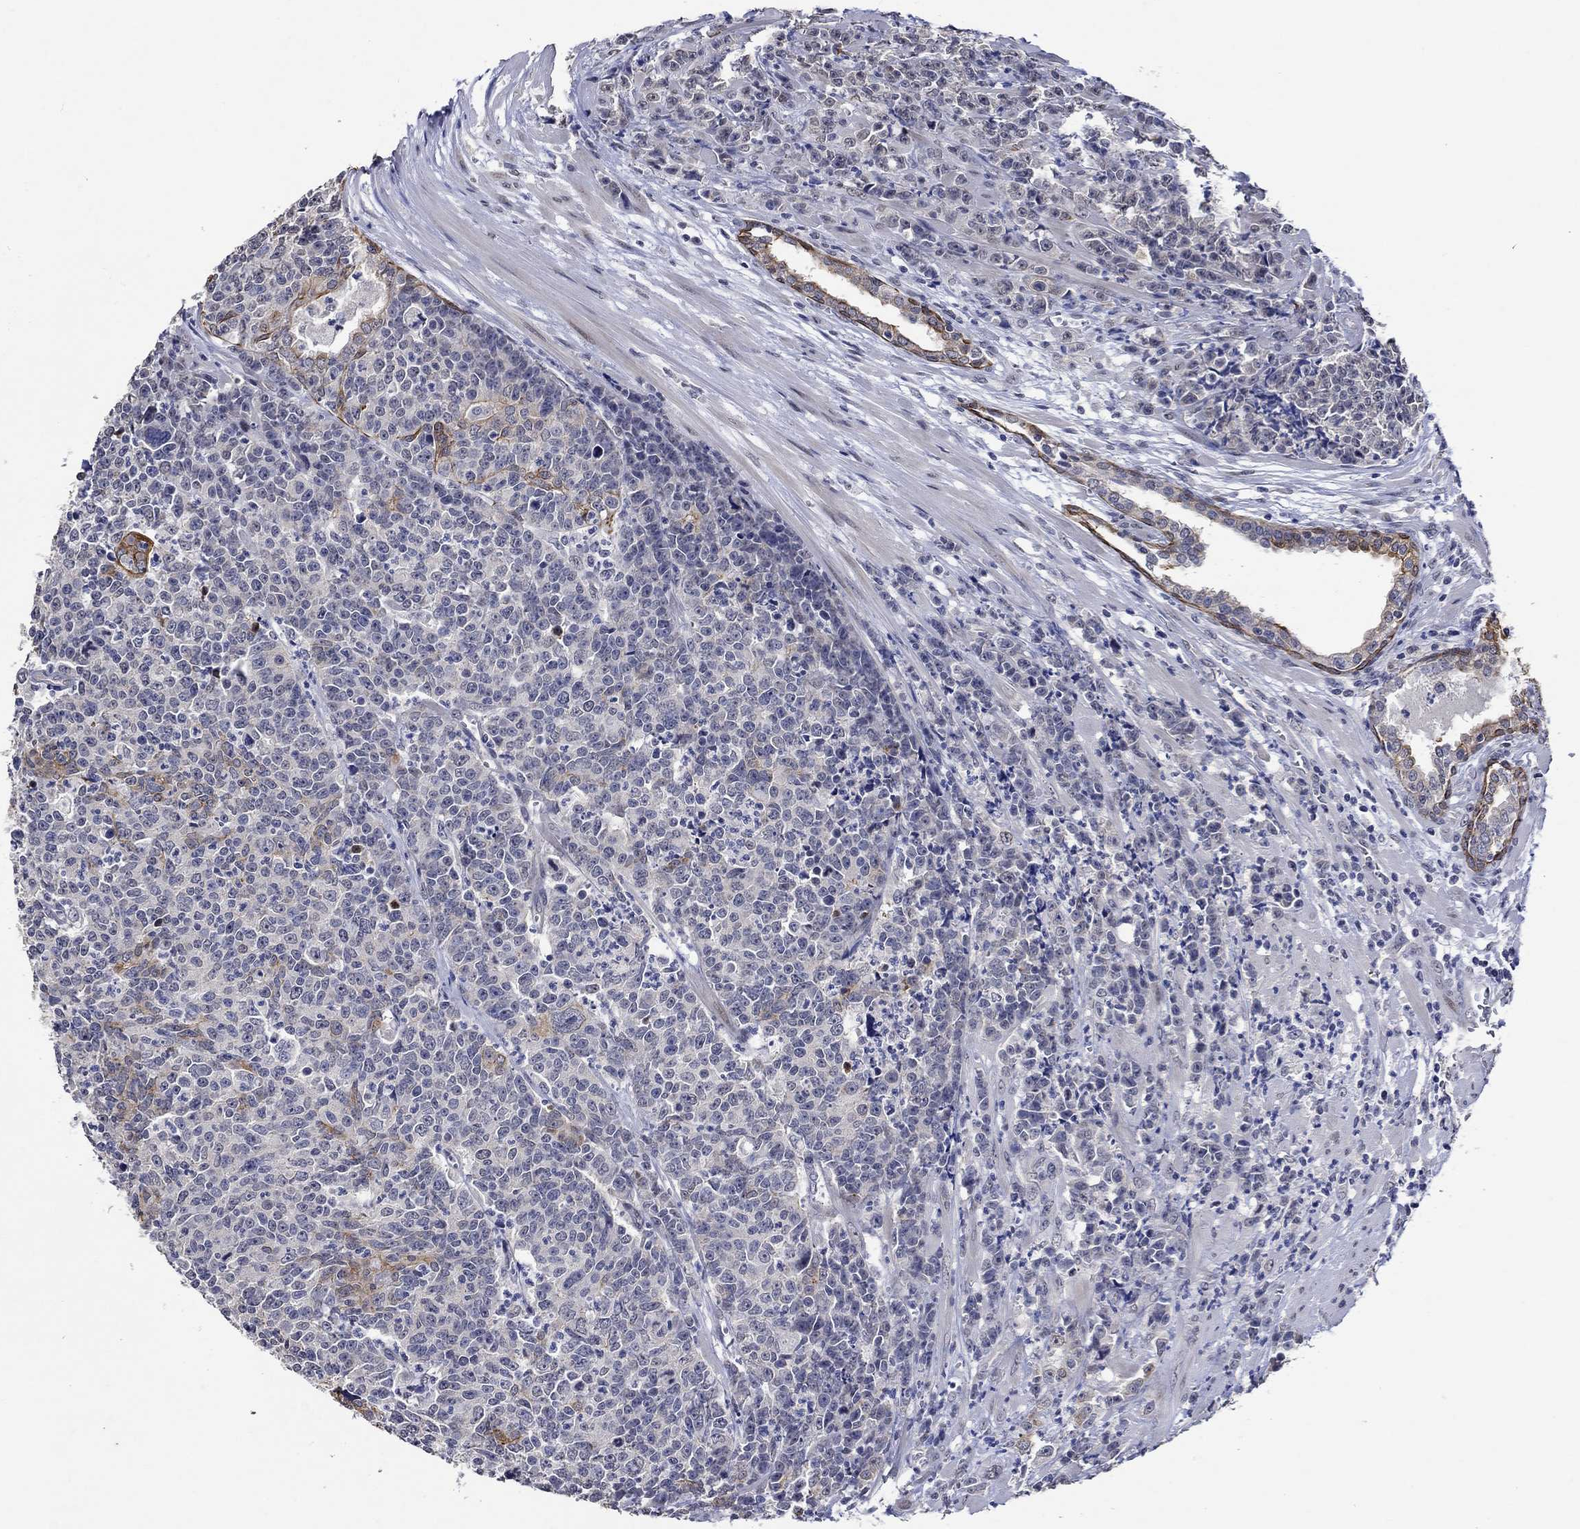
{"staining": {"intensity": "moderate", "quantity": "<25%", "location": "cytoplasmic/membranous"}, "tissue": "prostate cancer", "cell_type": "Tumor cells", "image_type": "cancer", "snomed": [{"axis": "morphology", "description": "Adenocarcinoma, NOS"}, {"axis": "topography", "description": "Prostate"}], "caption": "A brown stain shows moderate cytoplasmic/membranous expression of a protein in human prostate cancer tumor cells.", "gene": "DDX3Y", "patient": {"sex": "male", "age": 67}}